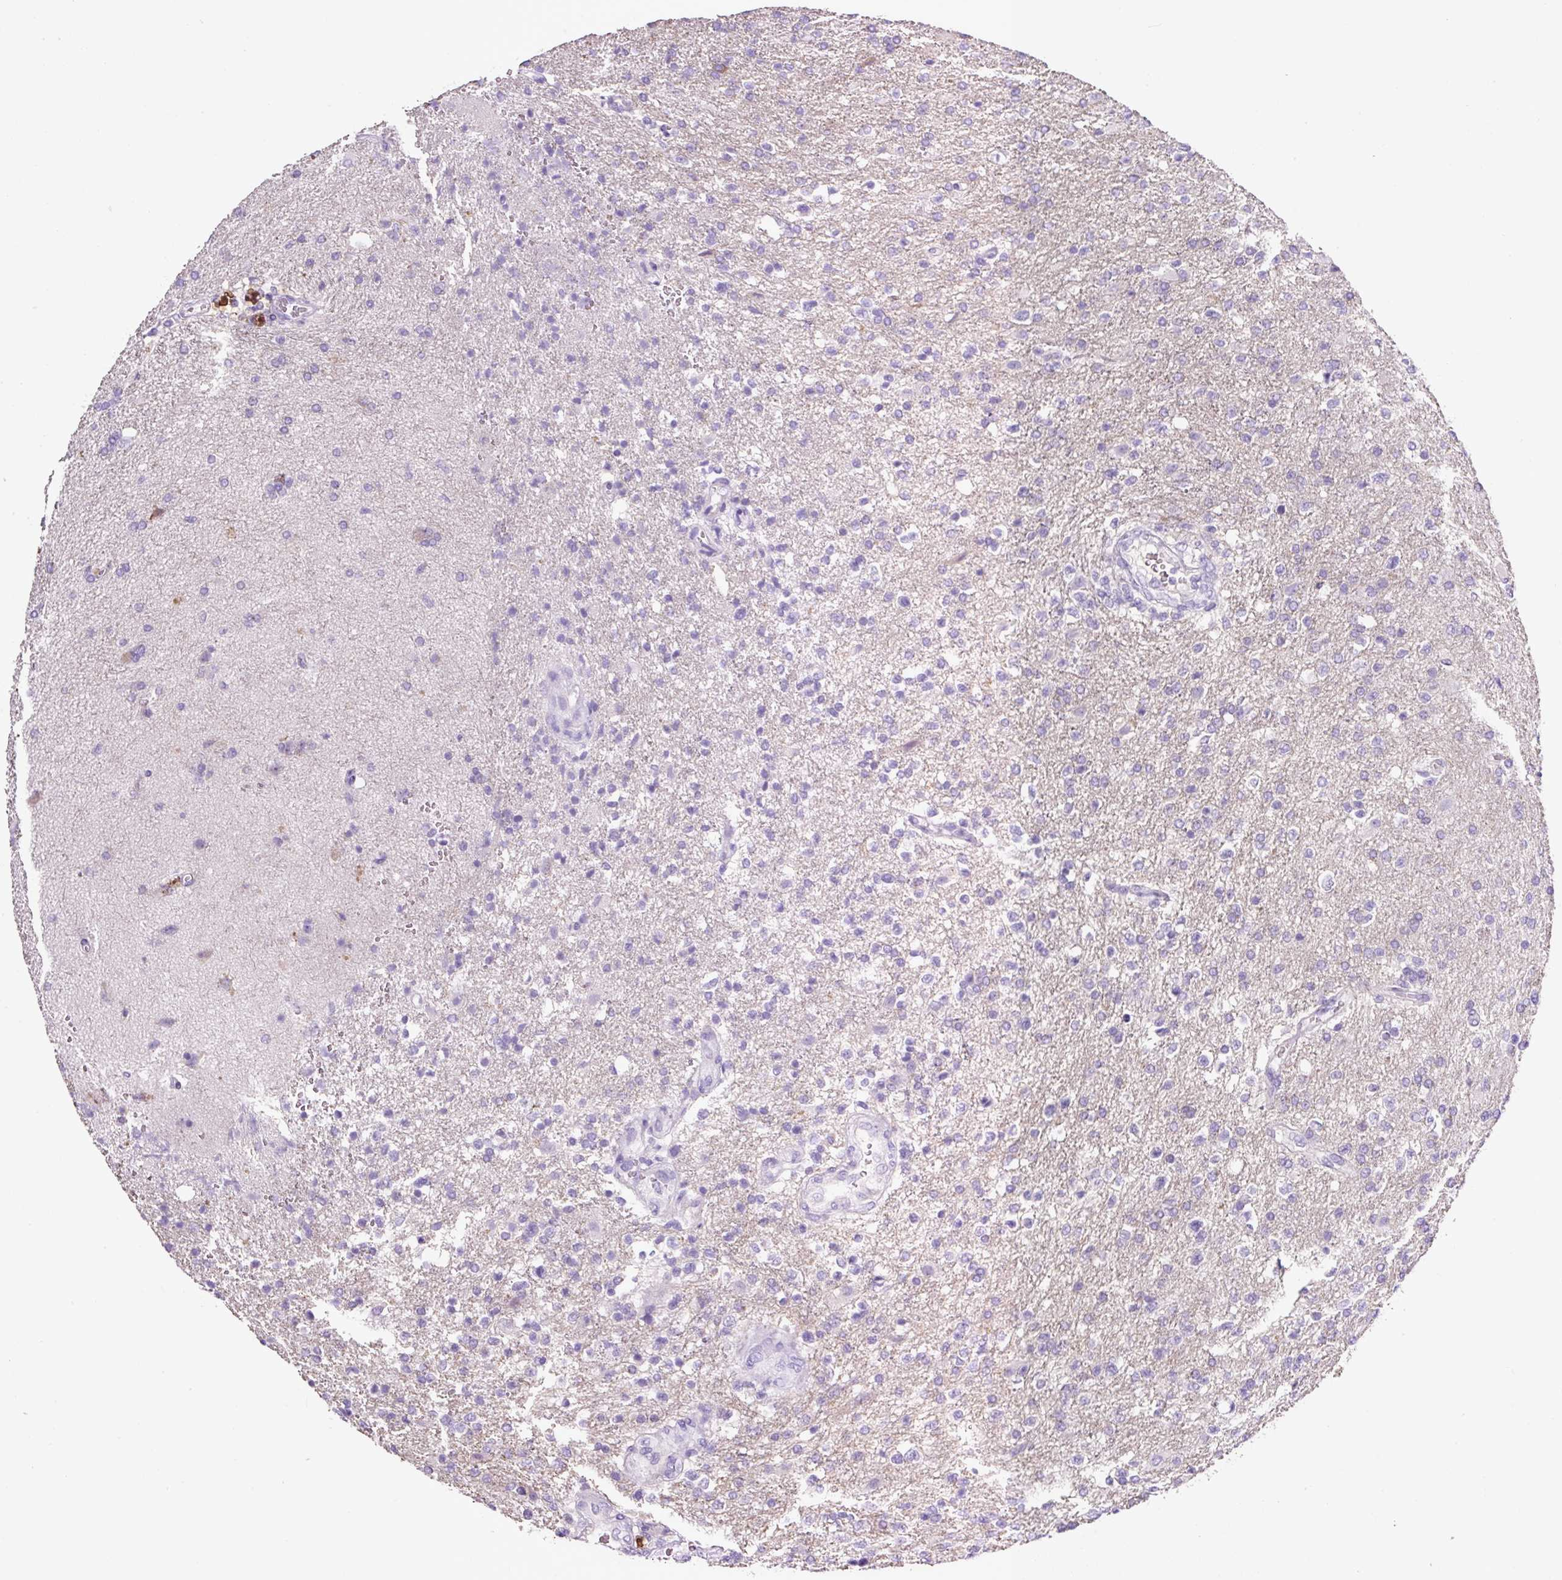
{"staining": {"intensity": "negative", "quantity": "none", "location": "none"}, "tissue": "glioma", "cell_type": "Tumor cells", "image_type": "cancer", "snomed": [{"axis": "morphology", "description": "Glioma, malignant, High grade"}, {"axis": "topography", "description": "Brain"}], "caption": "DAB (3,3'-diaminobenzidine) immunohistochemical staining of human glioma shows no significant expression in tumor cells. (Immunohistochemistry (ihc), brightfield microscopy, high magnification).", "gene": "SP8", "patient": {"sex": "male", "age": 56}}